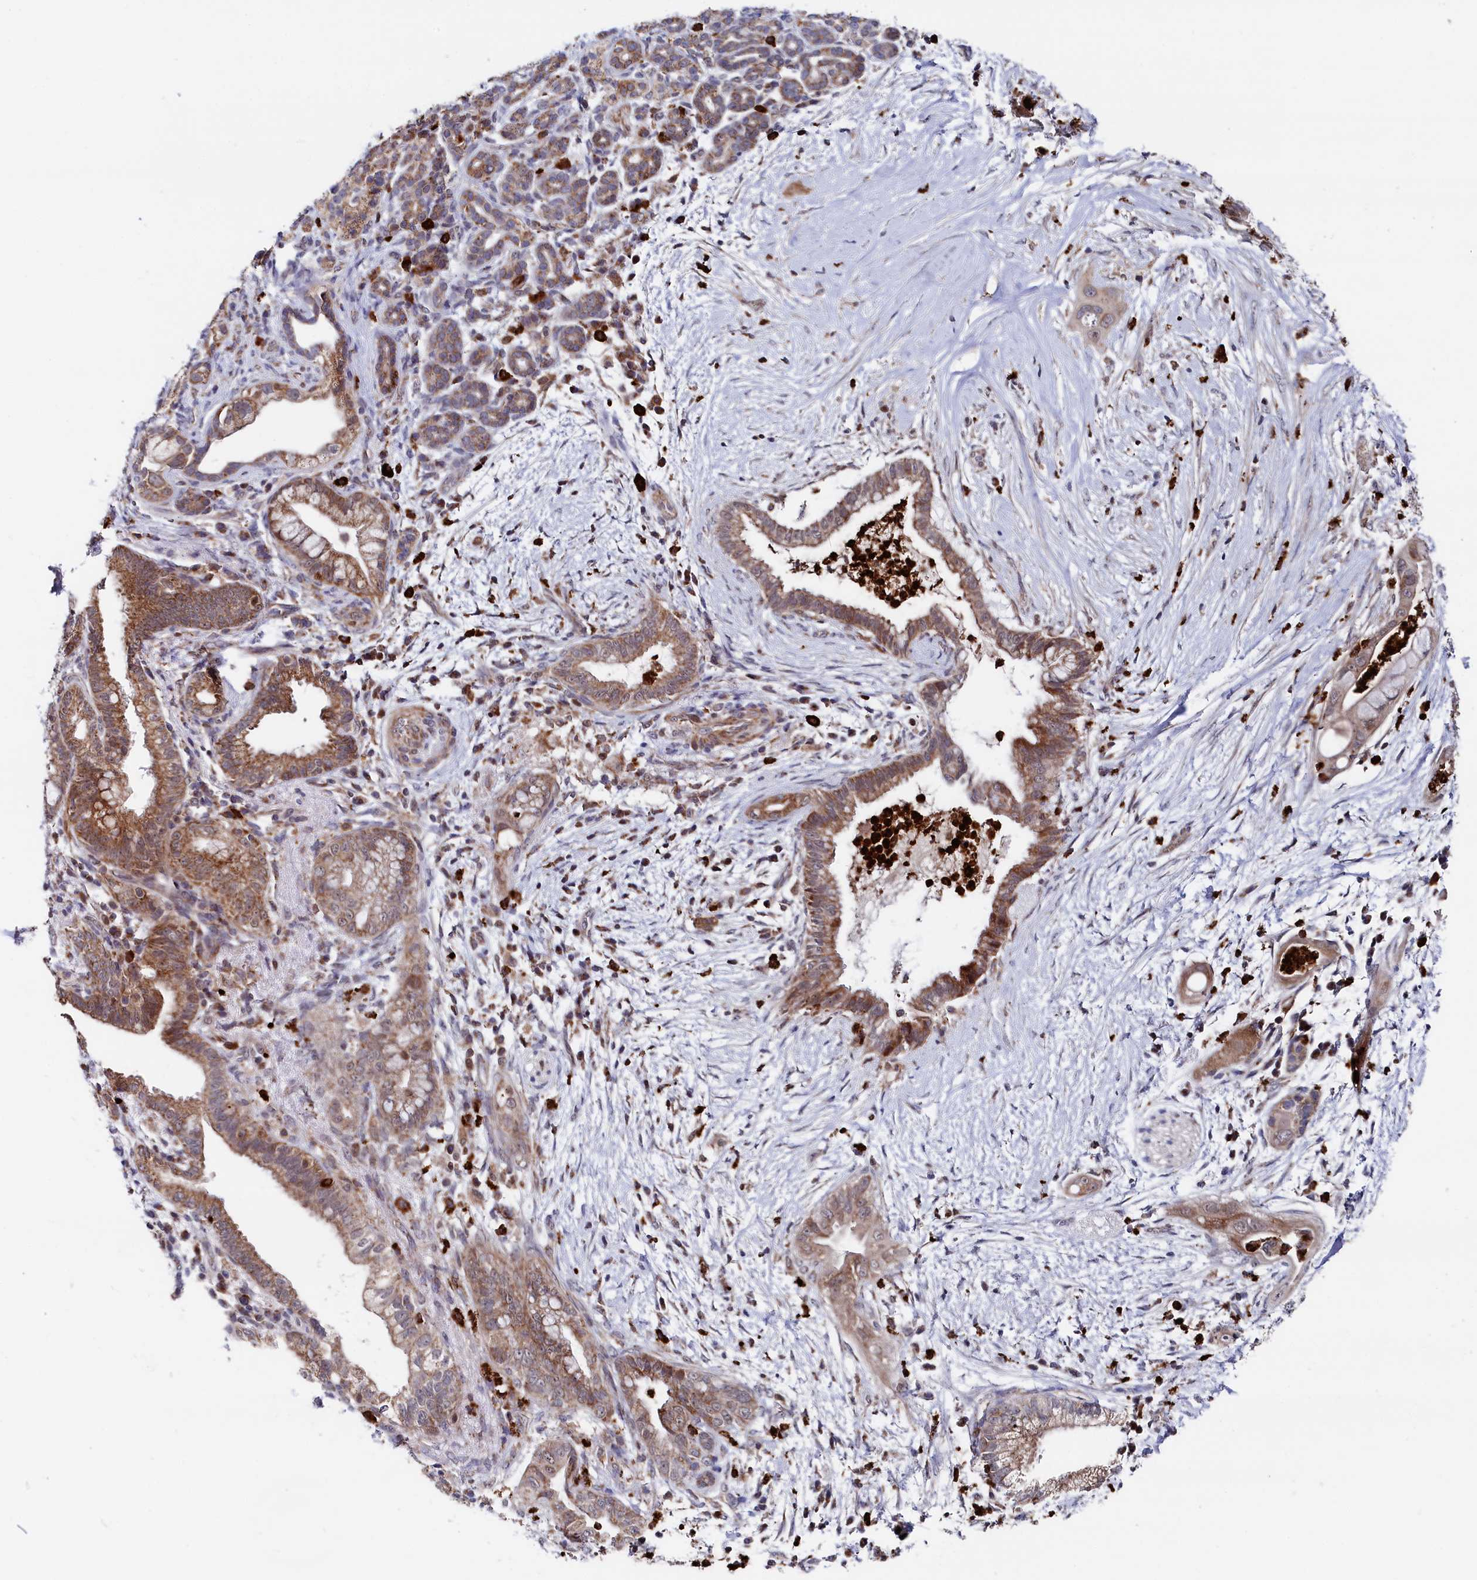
{"staining": {"intensity": "moderate", "quantity": ">75%", "location": "cytoplasmic/membranous"}, "tissue": "pancreatic cancer", "cell_type": "Tumor cells", "image_type": "cancer", "snomed": [{"axis": "morphology", "description": "Adenocarcinoma, NOS"}, {"axis": "topography", "description": "Pancreas"}], "caption": "The immunohistochemical stain labels moderate cytoplasmic/membranous expression in tumor cells of pancreatic cancer tissue.", "gene": "CHCHD1", "patient": {"sex": "male", "age": 59}}